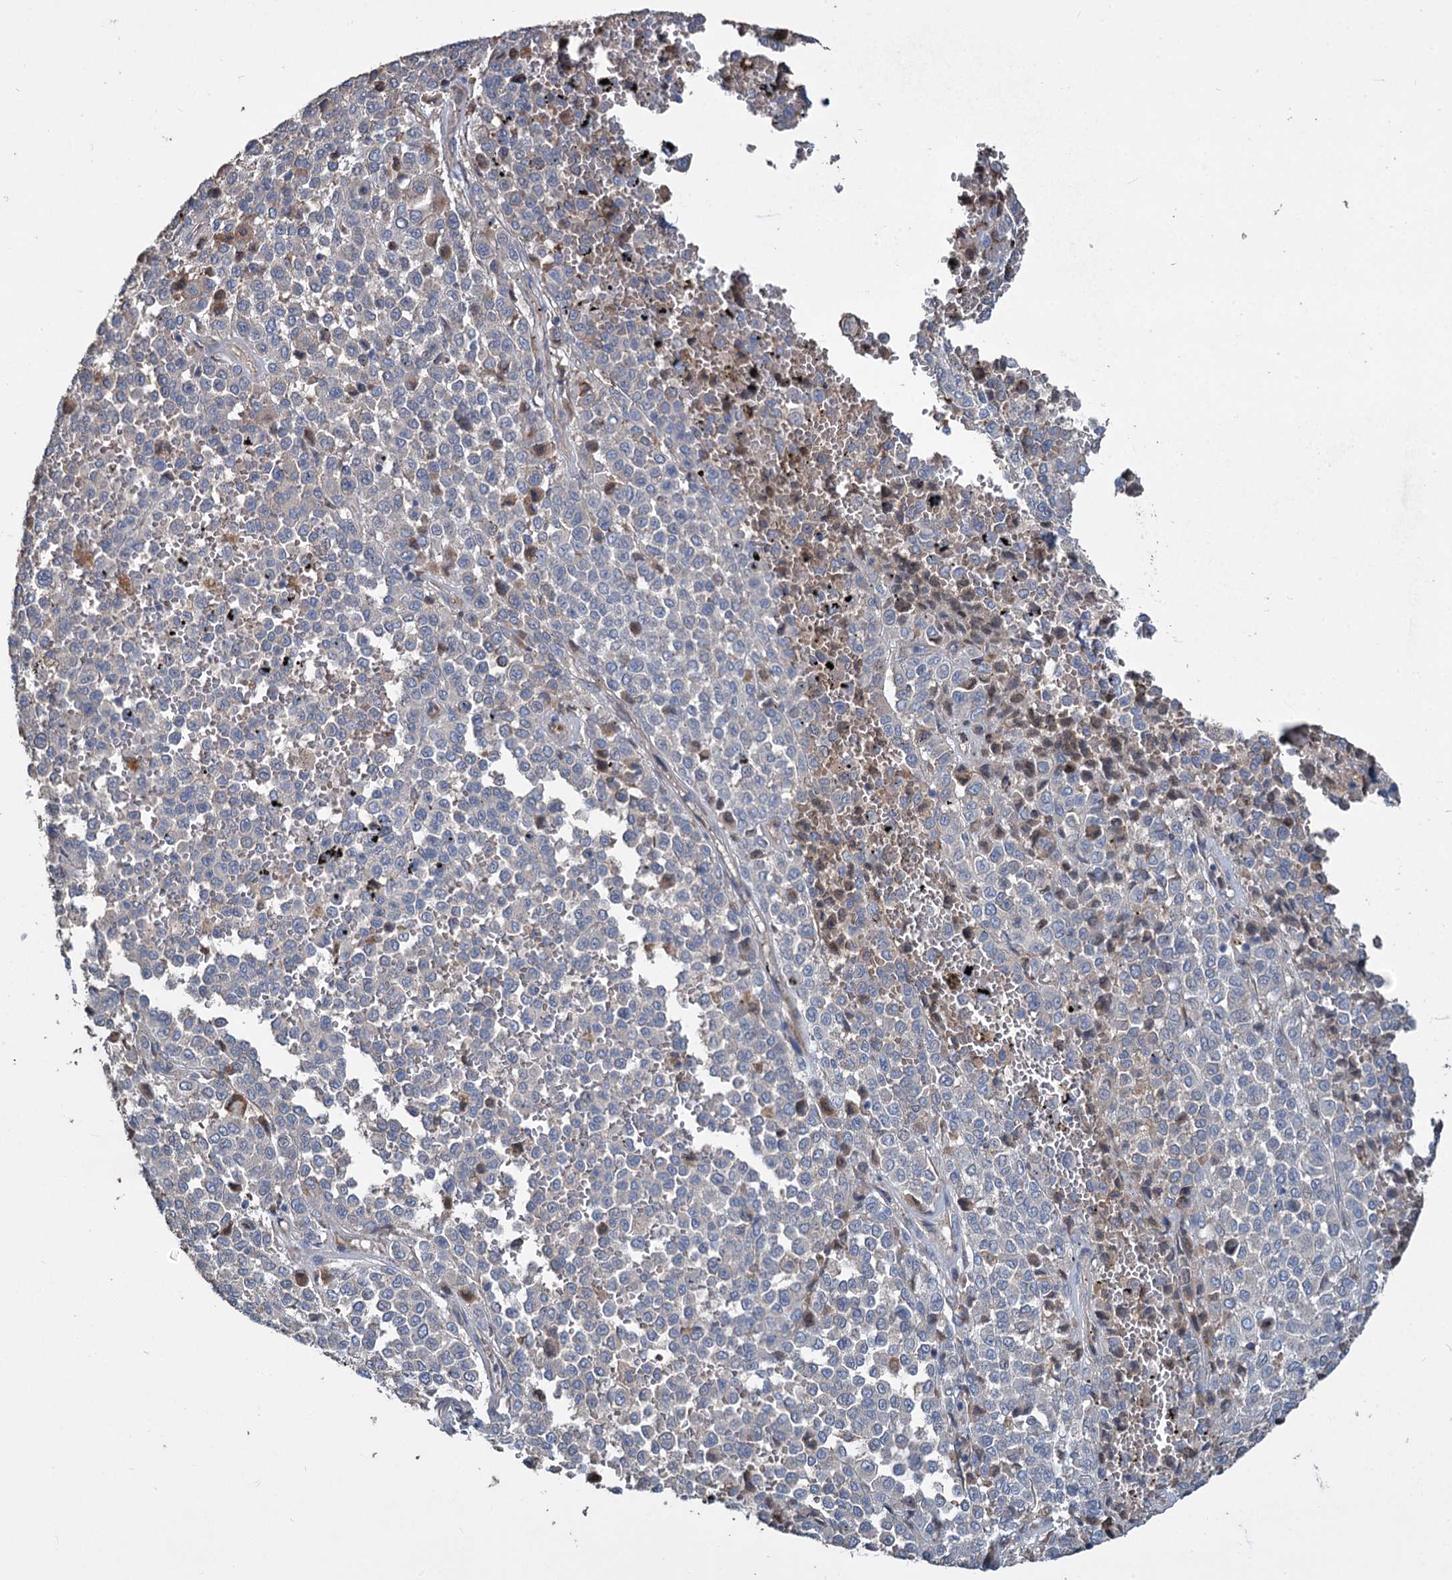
{"staining": {"intensity": "negative", "quantity": "none", "location": "none"}, "tissue": "melanoma", "cell_type": "Tumor cells", "image_type": "cancer", "snomed": [{"axis": "morphology", "description": "Malignant melanoma, Metastatic site"}, {"axis": "topography", "description": "Pancreas"}], "caption": "There is no significant positivity in tumor cells of malignant melanoma (metastatic site). (Stains: DAB IHC with hematoxylin counter stain, Microscopy: brightfield microscopy at high magnification).", "gene": "URAD", "patient": {"sex": "female", "age": 30}}